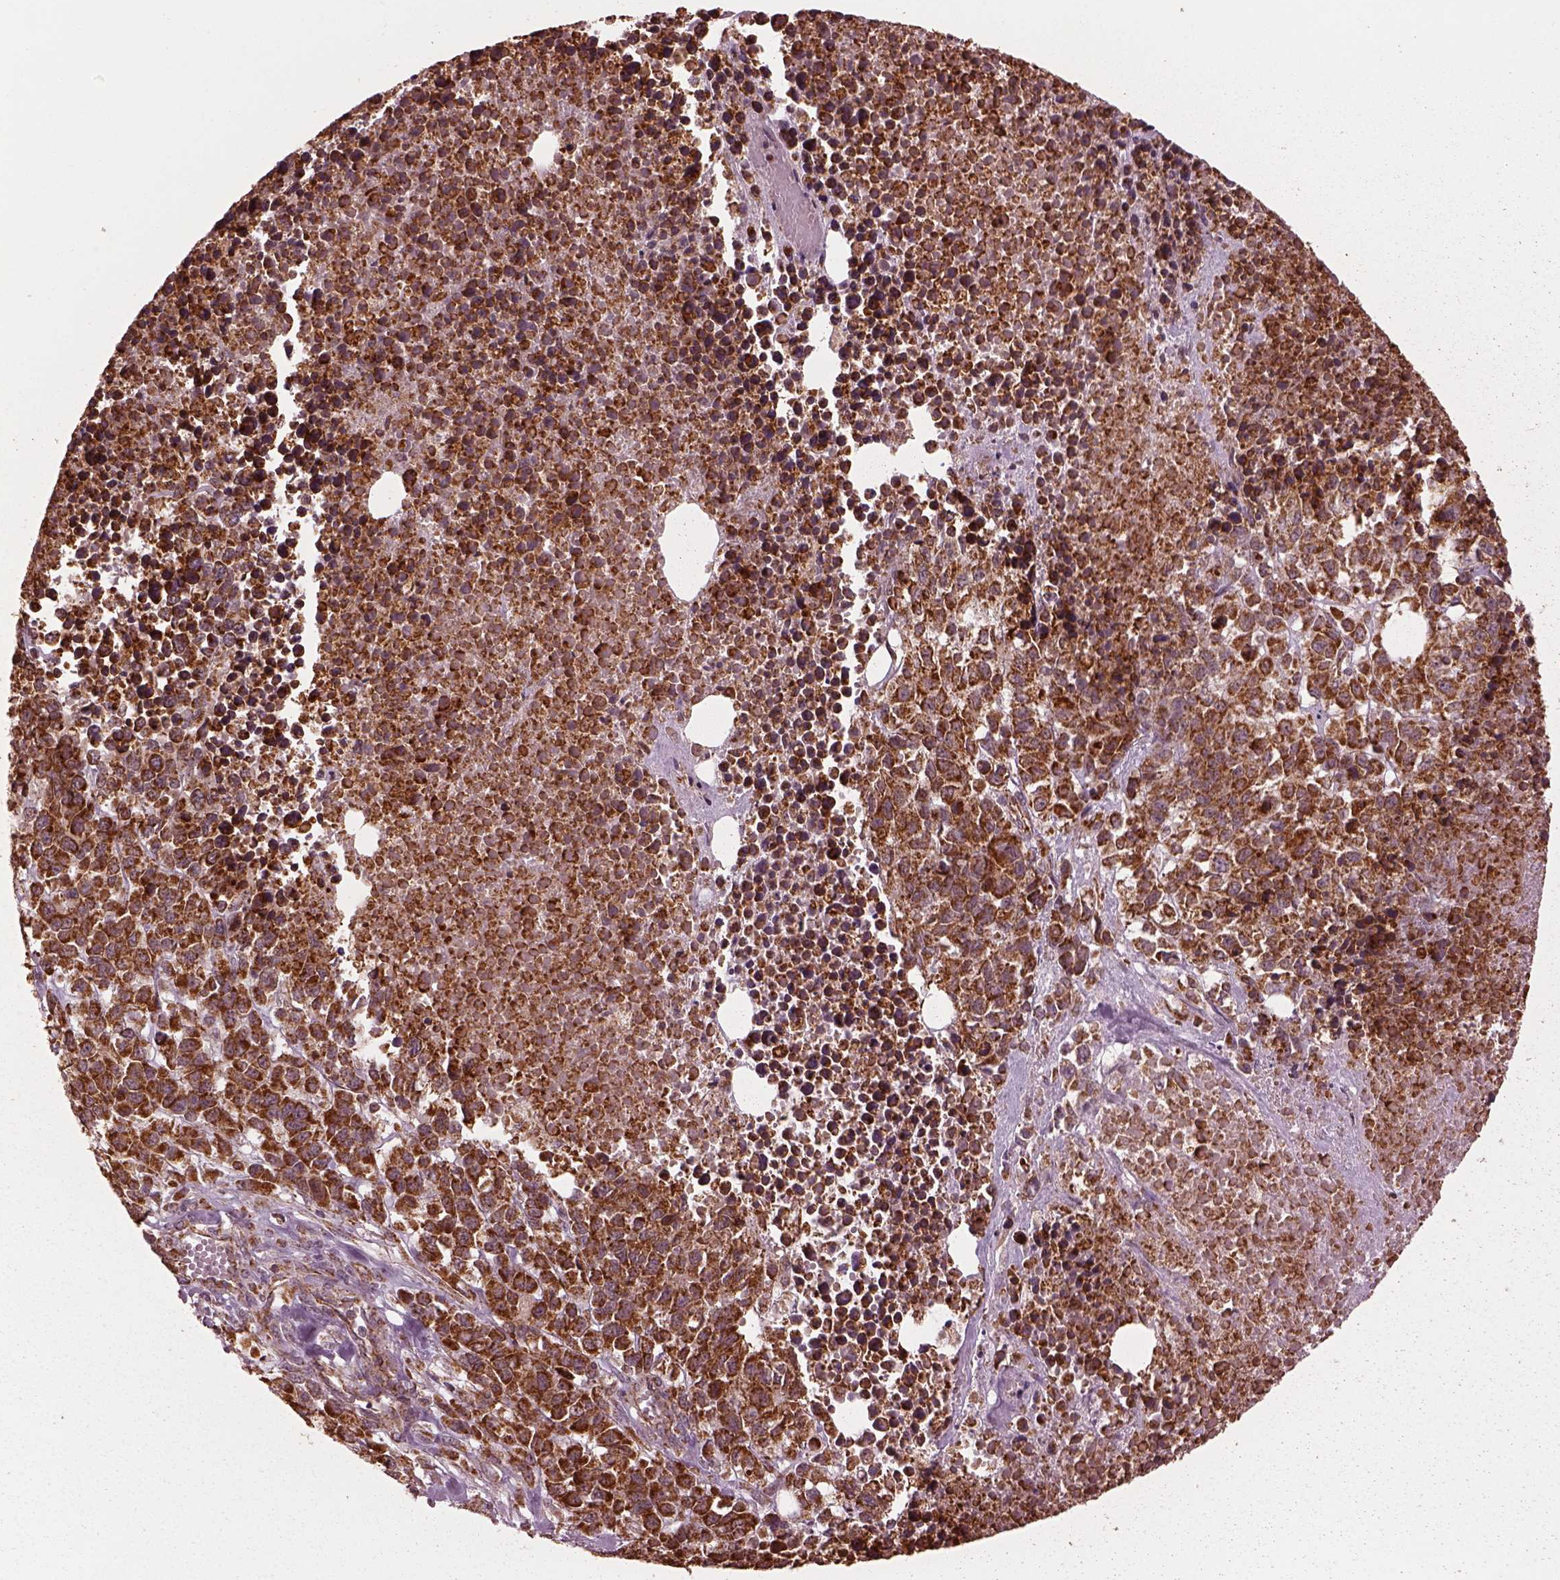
{"staining": {"intensity": "strong", "quantity": ">75%", "location": "cytoplasmic/membranous"}, "tissue": "melanoma", "cell_type": "Tumor cells", "image_type": "cancer", "snomed": [{"axis": "morphology", "description": "Malignant melanoma, Metastatic site"}, {"axis": "topography", "description": "Skin"}], "caption": "Tumor cells reveal strong cytoplasmic/membranous expression in approximately >75% of cells in malignant melanoma (metastatic site).", "gene": "NDUFB10", "patient": {"sex": "male", "age": 84}}